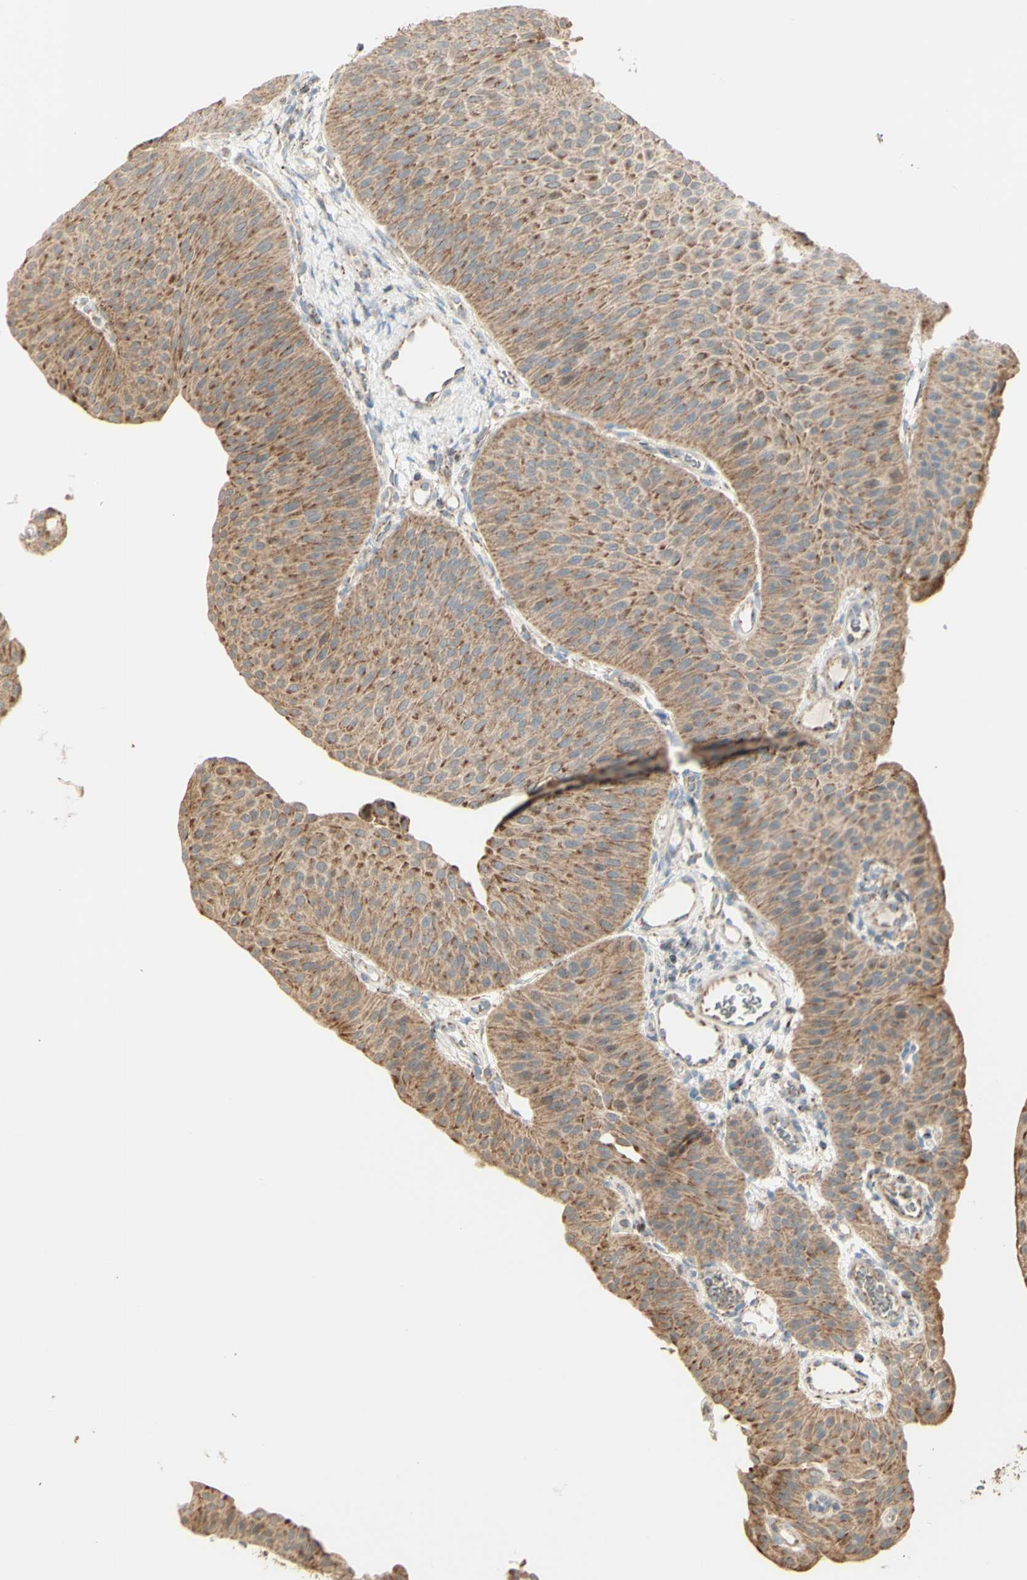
{"staining": {"intensity": "moderate", "quantity": ">75%", "location": "cytoplasmic/membranous"}, "tissue": "urothelial cancer", "cell_type": "Tumor cells", "image_type": "cancer", "snomed": [{"axis": "morphology", "description": "Urothelial carcinoma, Low grade"}, {"axis": "topography", "description": "Urinary bladder"}], "caption": "Human urothelial carcinoma (low-grade) stained with a brown dye shows moderate cytoplasmic/membranous positive expression in approximately >75% of tumor cells.", "gene": "LETM1", "patient": {"sex": "female", "age": 60}}